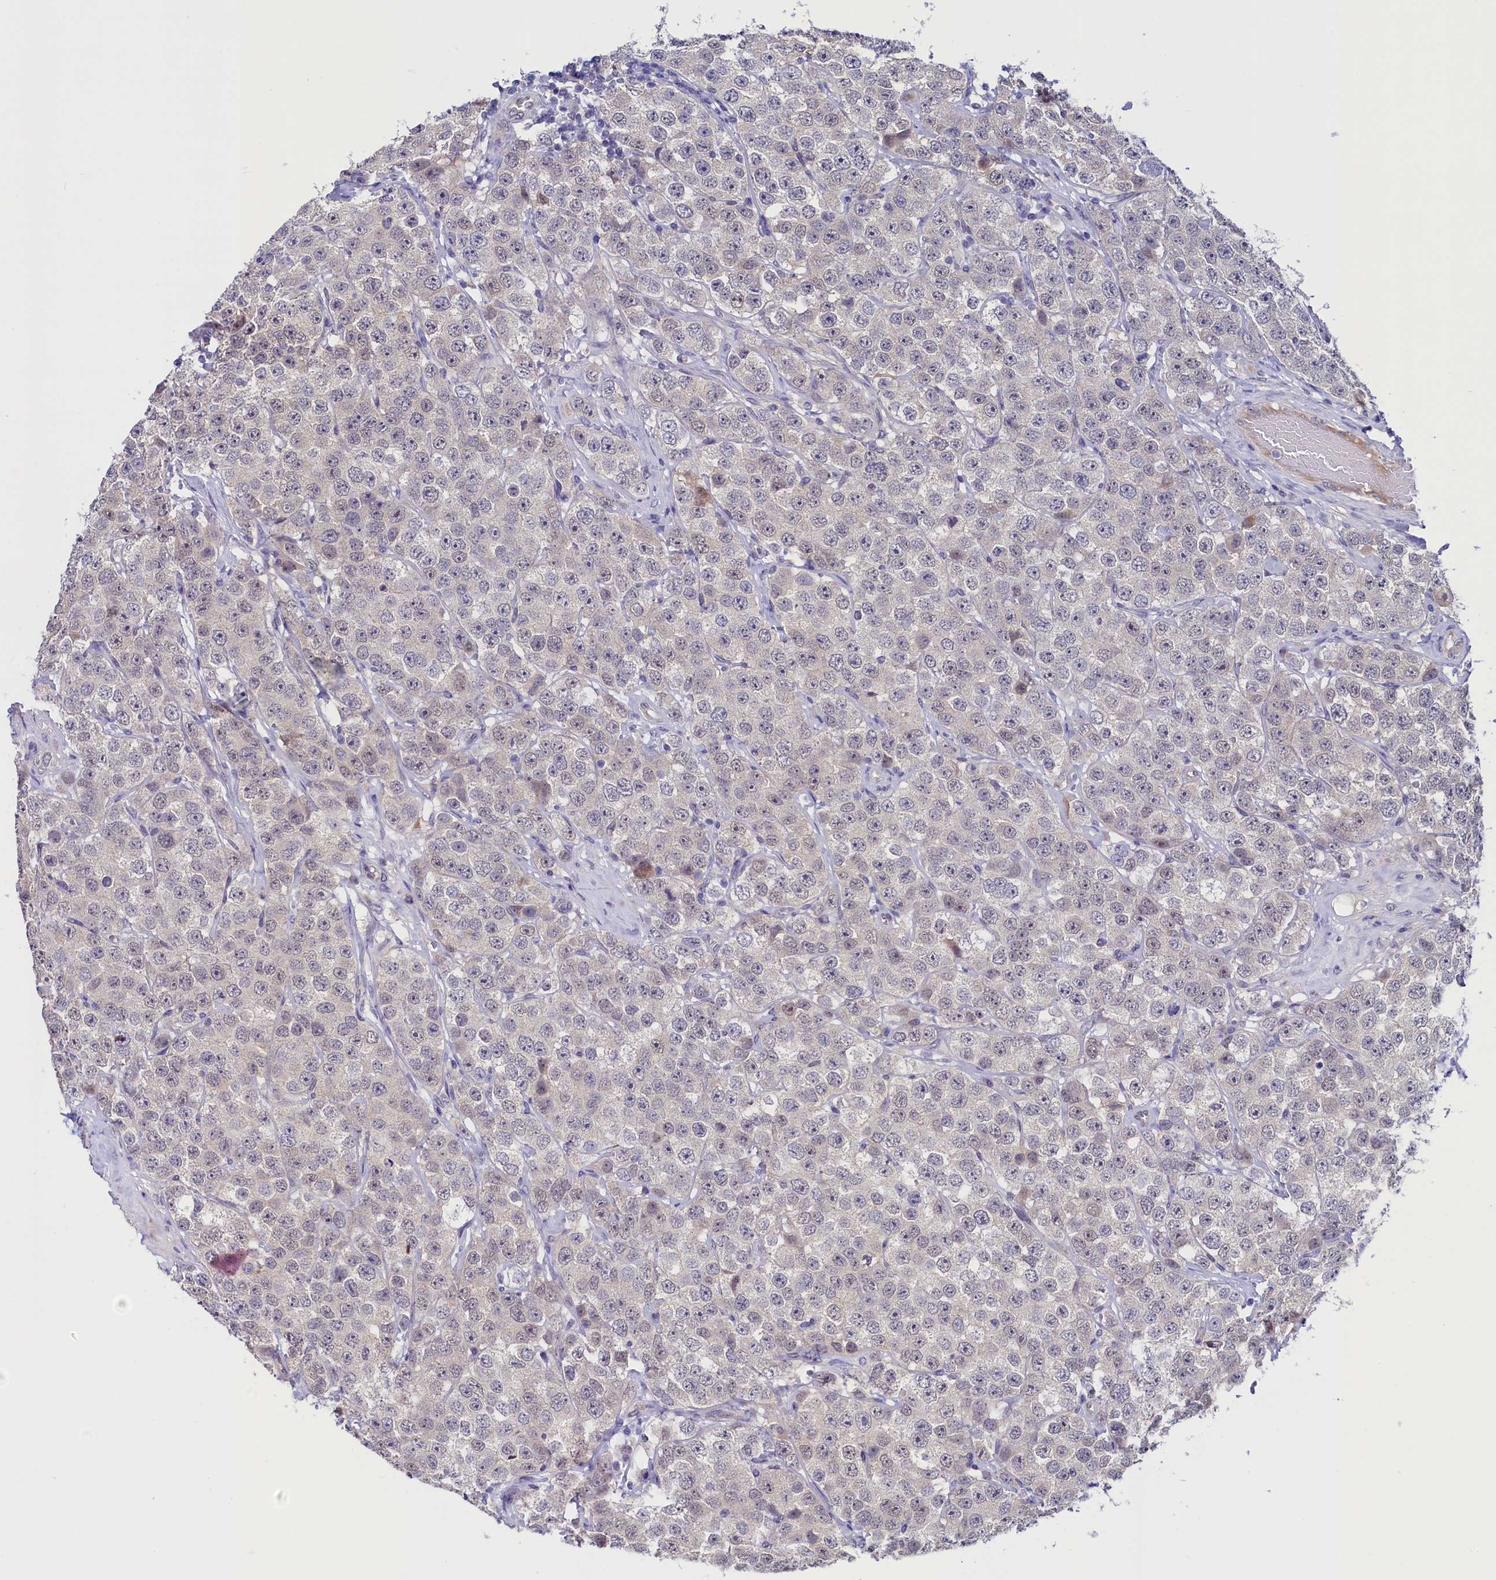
{"staining": {"intensity": "weak", "quantity": "25%-75%", "location": "nuclear"}, "tissue": "testis cancer", "cell_type": "Tumor cells", "image_type": "cancer", "snomed": [{"axis": "morphology", "description": "Seminoma, NOS"}, {"axis": "topography", "description": "Testis"}], "caption": "A high-resolution micrograph shows immunohistochemistry staining of testis cancer (seminoma), which exhibits weak nuclear staining in approximately 25%-75% of tumor cells.", "gene": "FLYWCH2", "patient": {"sex": "male", "age": 28}}